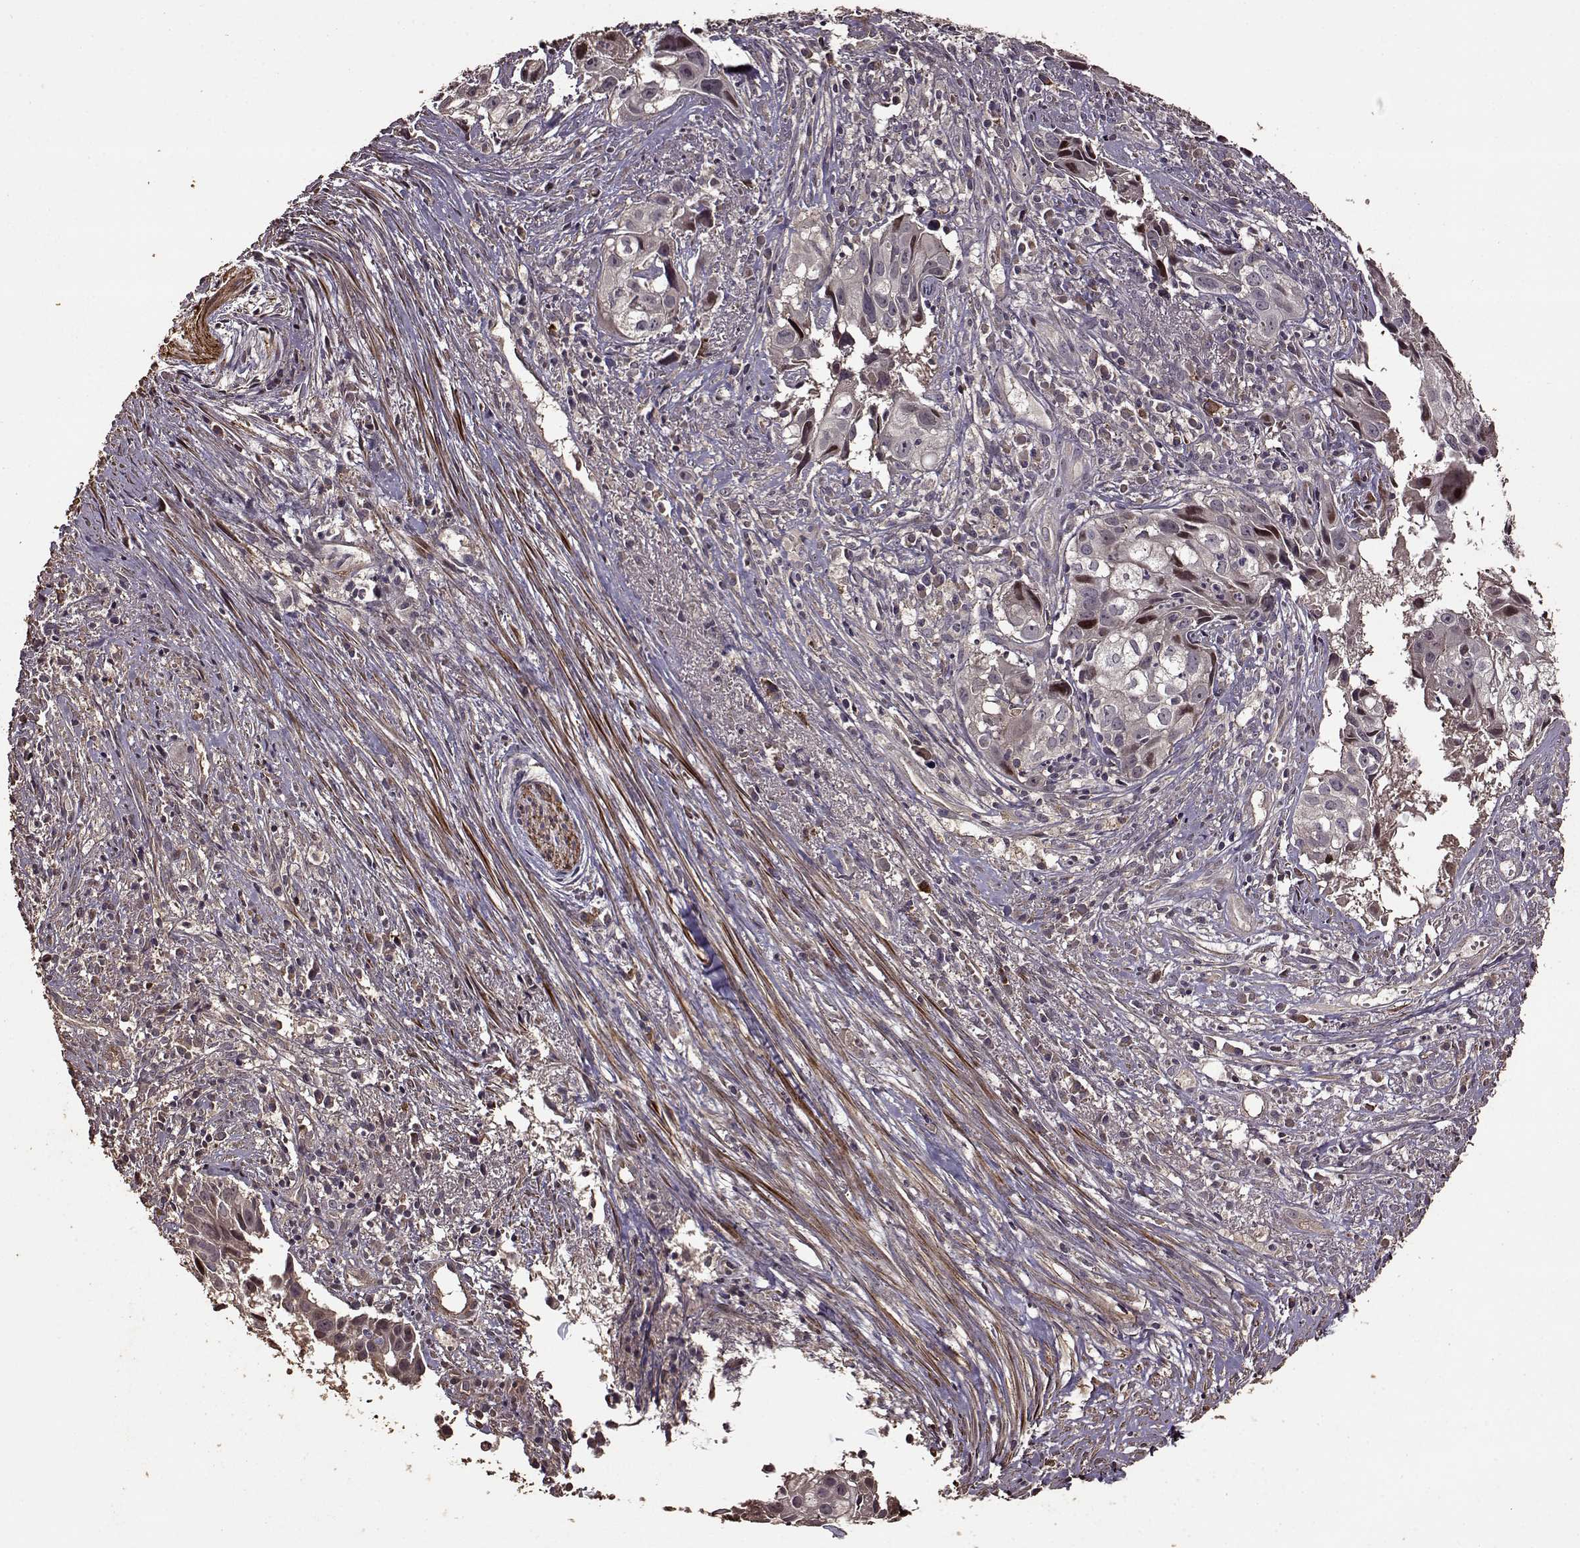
{"staining": {"intensity": "negative", "quantity": "none", "location": "none"}, "tissue": "cervical cancer", "cell_type": "Tumor cells", "image_type": "cancer", "snomed": [{"axis": "morphology", "description": "Squamous cell carcinoma, NOS"}, {"axis": "topography", "description": "Cervix"}], "caption": "The image displays no staining of tumor cells in cervical cancer (squamous cell carcinoma).", "gene": "FBXW11", "patient": {"sex": "female", "age": 53}}